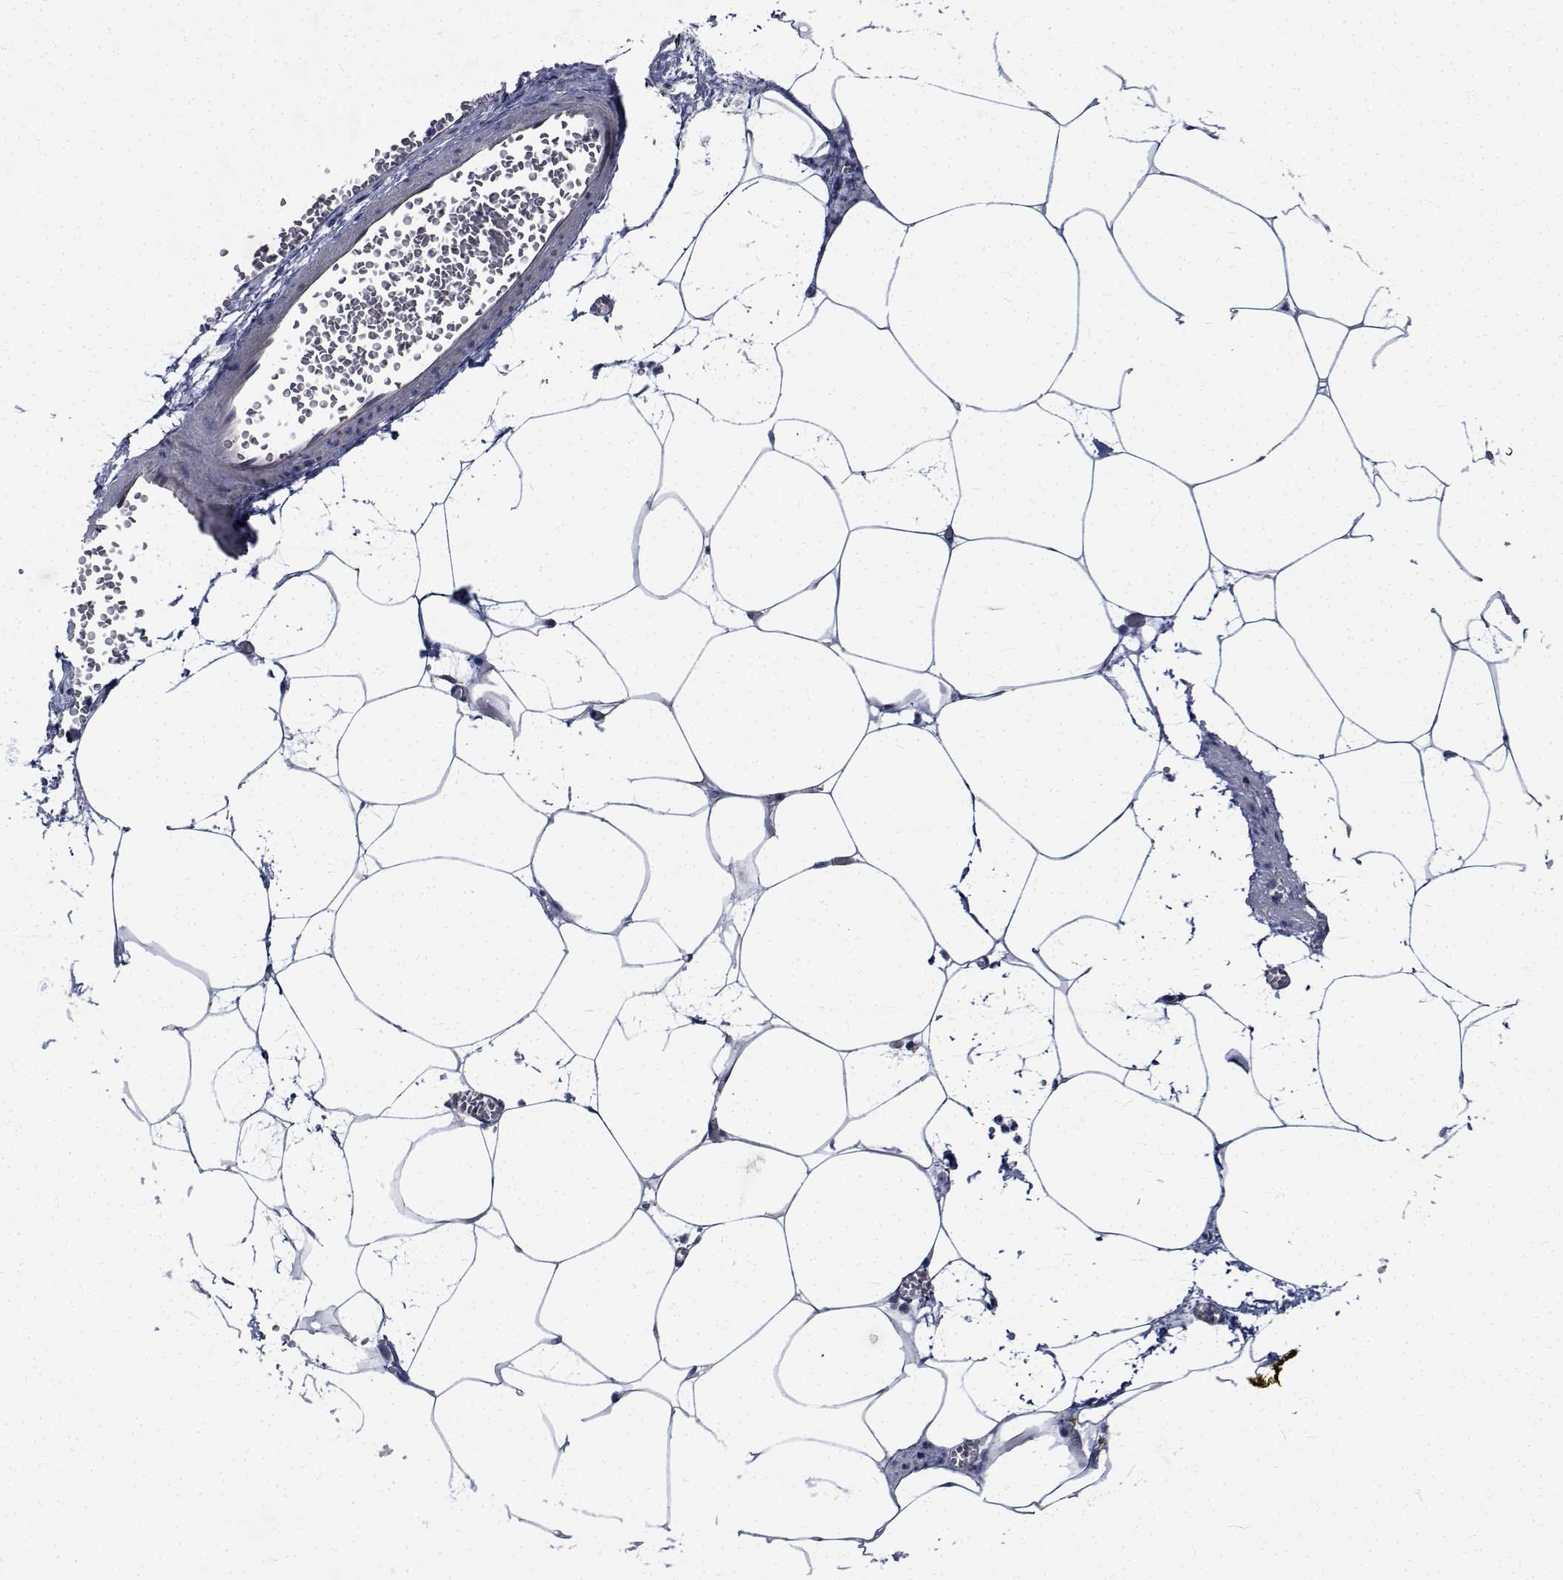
{"staining": {"intensity": "negative", "quantity": "none", "location": "none"}, "tissue": "adipose tissue", "cell_type": "Adipocytes", "image_type": "normal", "snomed": [{"axis": "morphology", "description": "Normal tissue, NOS"}, {"axis": "topography", "description": "Adipose tissue"}, {"axis": "topography", "description": "Pancreas"}, {"axis": "topography", "description": "Peripheral nerve tissue"}], "caption": "The micrograph displays no staining of adipocytes in unremarkable adipose tissue.", "gene": "TTBK1", "patient": {"sex": "female", "age": 58}}